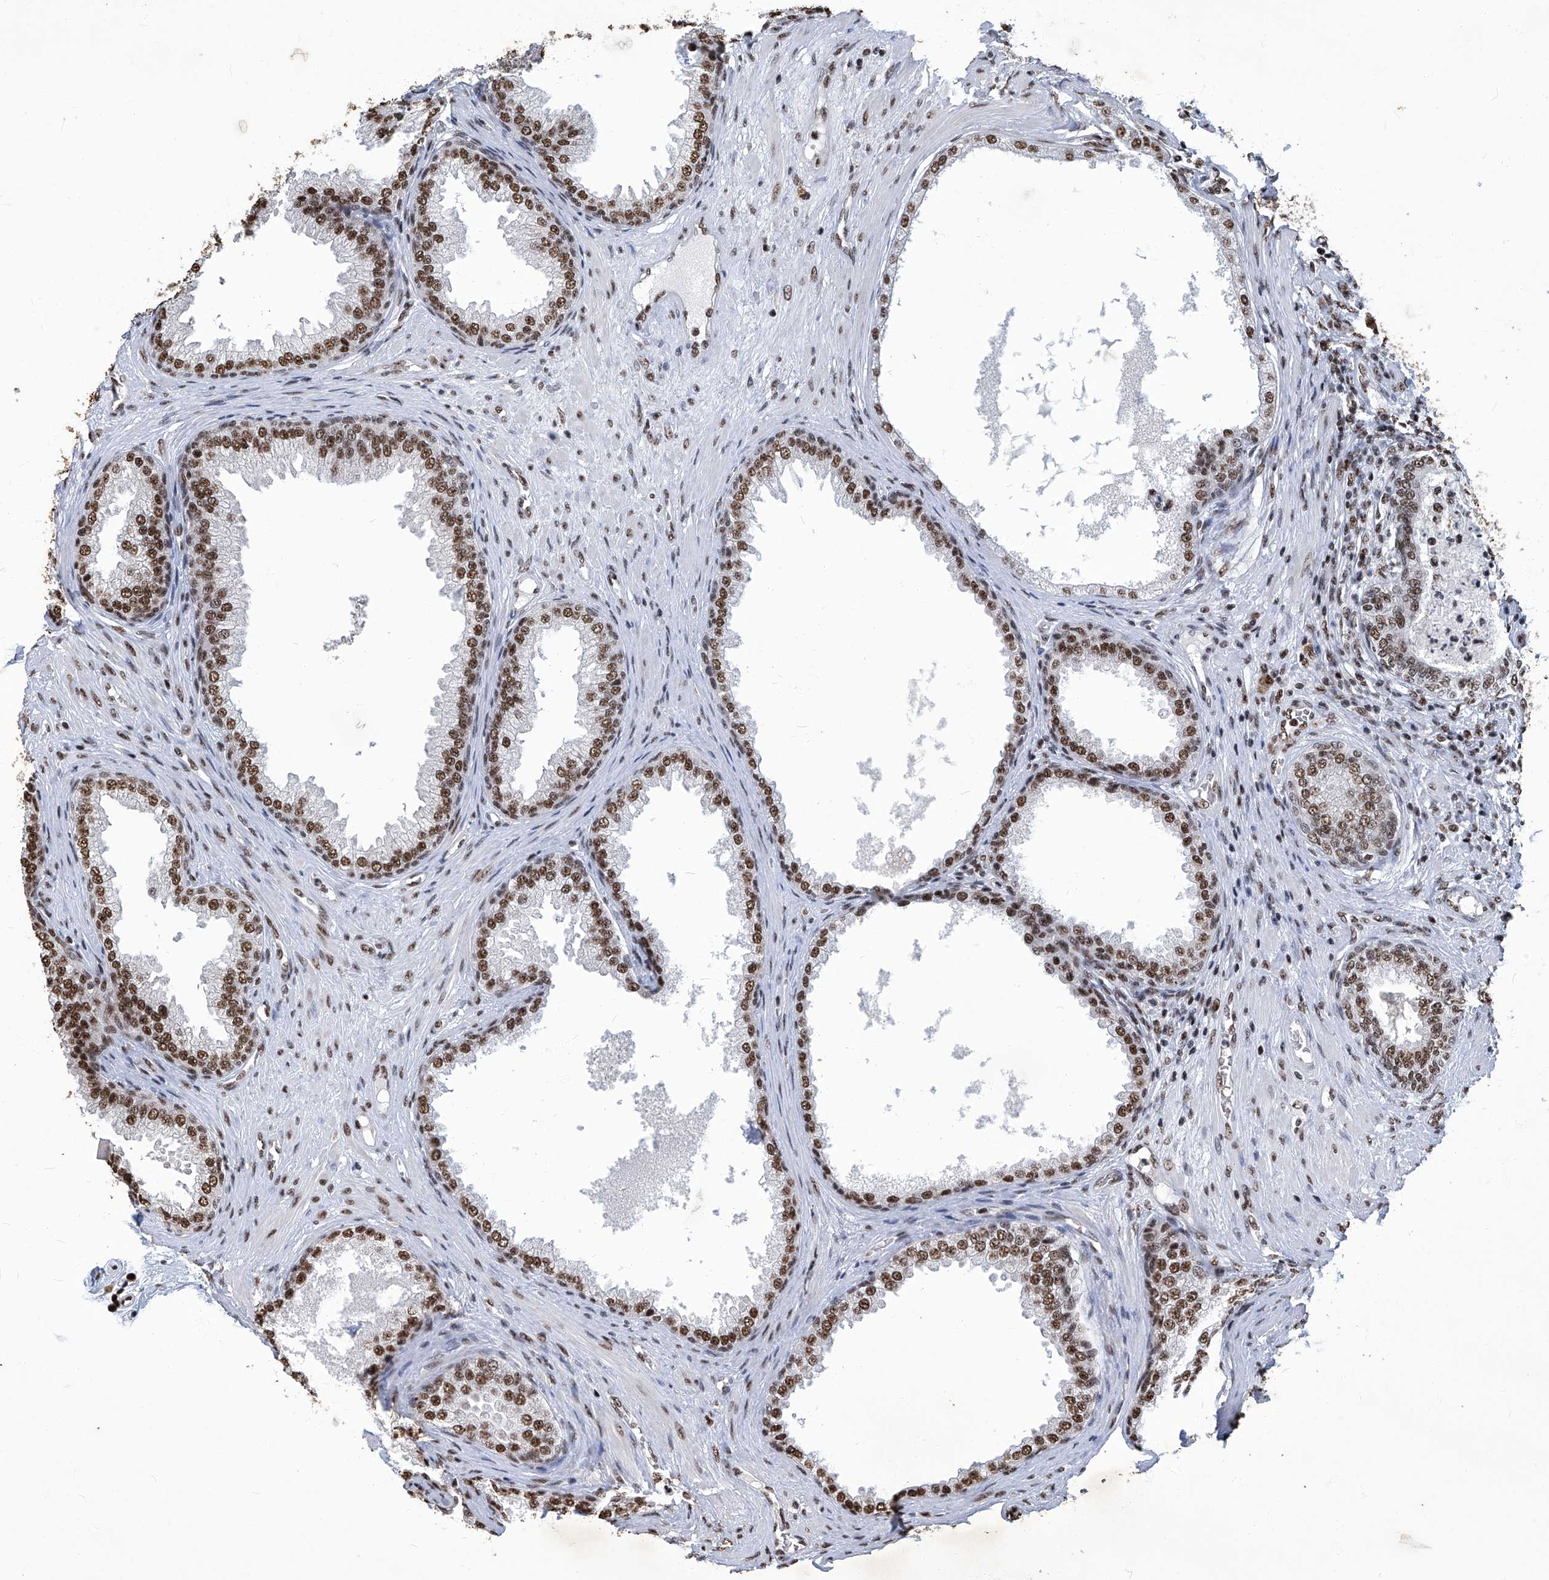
{"staining": {"intensity": "moderate", "quantity": ">75%", "location": "nuclear"}, "tissue": "prostate", "cell_type": "Glandular cells", "image_type": "normal", "snomed": [{"axis": "morphology", "description": "Normal tissue, NOS"}, {"axis": "topography", "description": "Prostate"}], "caption": "Protein expression analysis of unremarkable prostate shows moderate nuclear staining in approximately >75% of glandular cells.", "gene": "HBP1", "patient": {"sex": "male", "age": 76}}